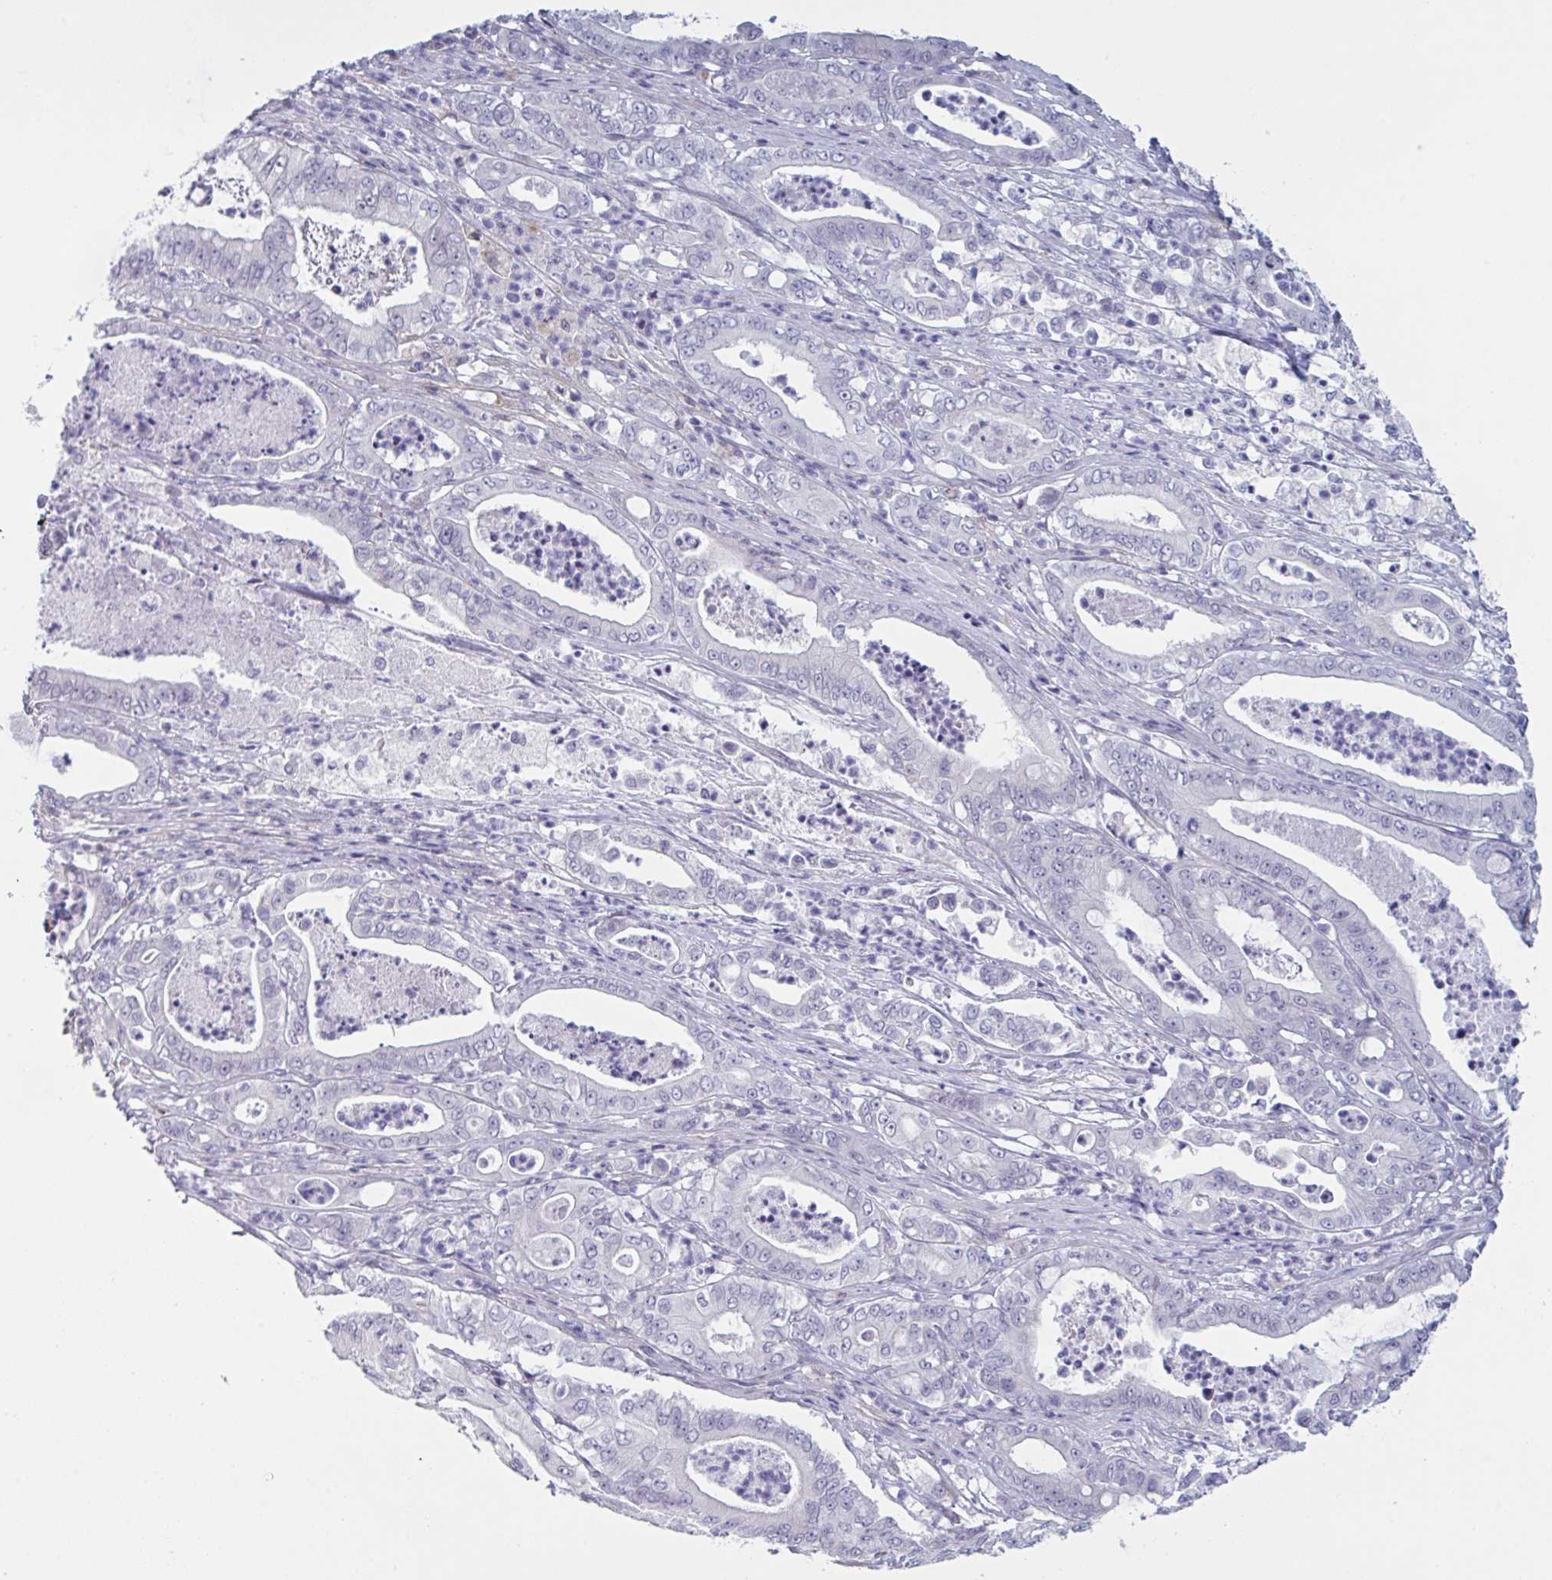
{"staining": {"intensity": "negative", "quantity": "none", "location": "none"}, "tissue": "pancreatic cancer", "cell_type": "Tumor cells", "image_type": "cancer", "snomed": [{"axis": "morphology", "description": "Adenocarcinoma, NOS"}, {"axis": "topography", "description": "Pancreas"}], "caption": "DAB (3,3'-diaminobenzidine) immunohistochemical staining of pancreatic cancer displays no significant staining in tumor cells. (Brightfield microscopy of DAB immunohistochemistry (IHC) at high magnification).", "gene": "TCEAL8", "patient": {"sex": "male", "age": 71}}